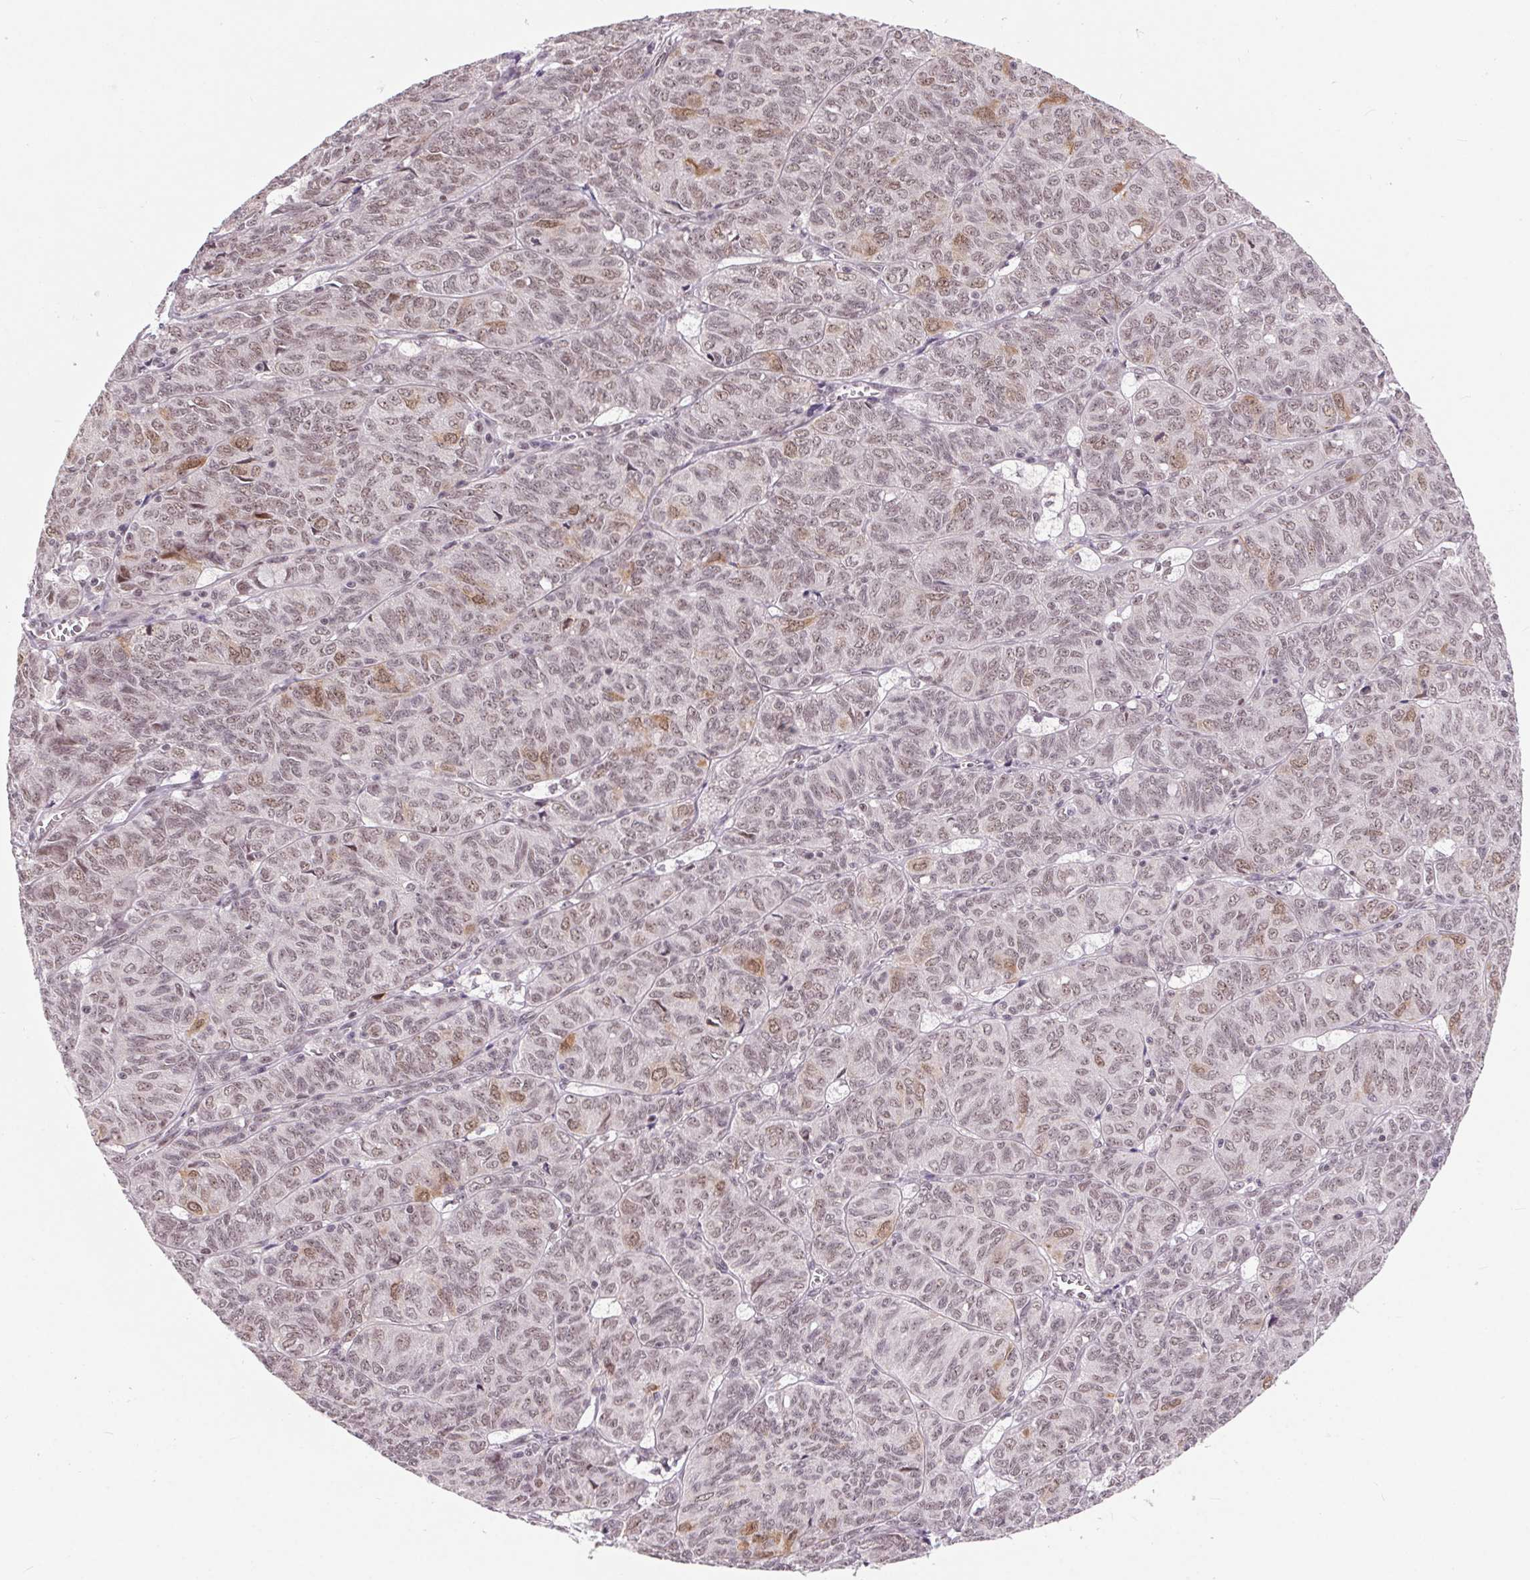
{"staining": {"intensity": "weak", "quantity": ">75%", "location": "cytoplasmic/membranous,nuclear"}, "tissue": "ovarian cancer", "cell_type": "Tumor cells", "image_type": "cancer", "snomed": [{"axis": "morphology", "description": "Carcinoma, endometroid"}, {"axis": "topography", "description": "Ovary"}], "caption": "About >75% of tumor cells in endometroid carcinoma (ovarian) show weak cytoplasmic/membranous and nuclear protein positivity as visualized by brown immunohistochemical staining.", "gene": "CD2BP2", "patient": {"sex": "female", "age": 80}}